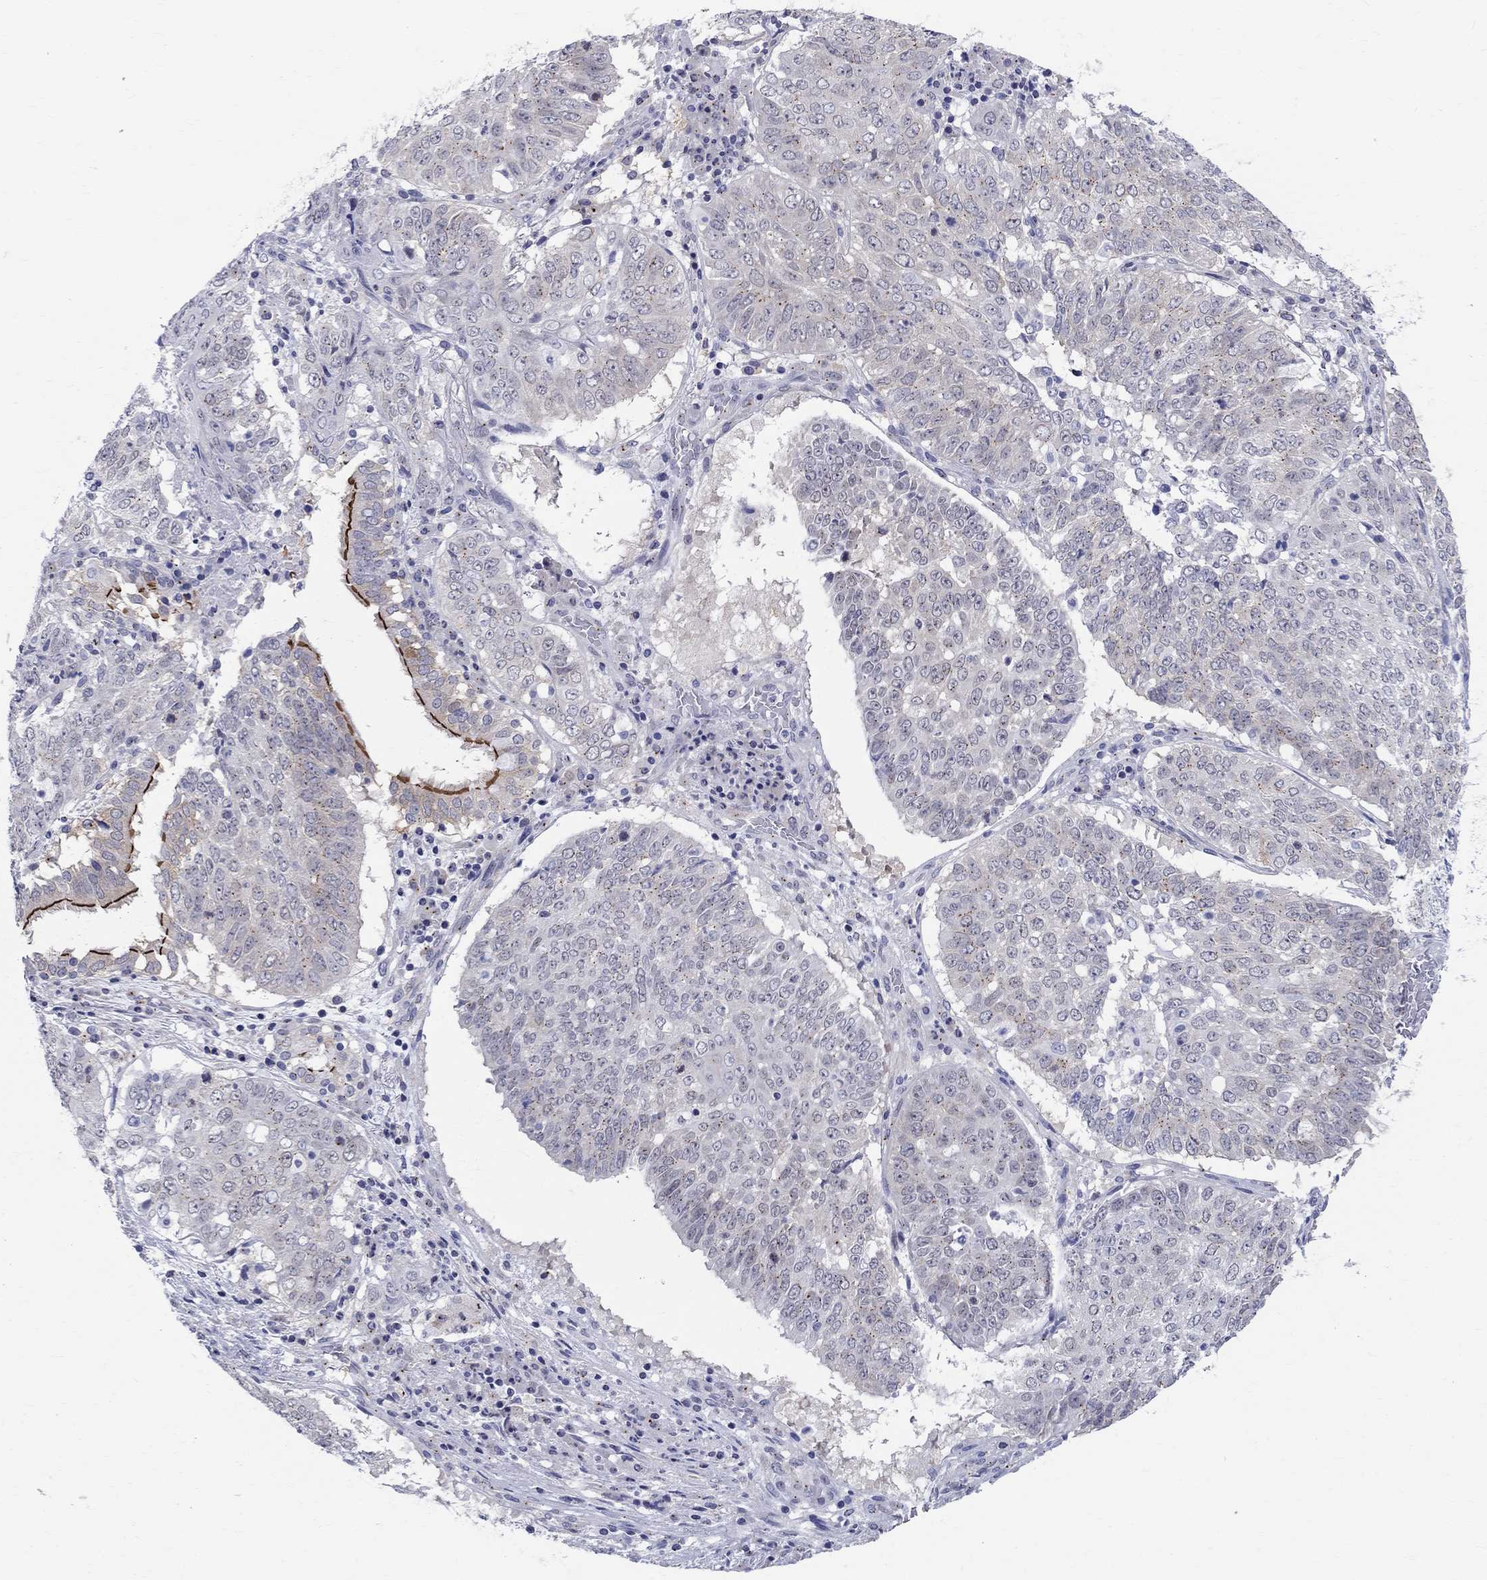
{"staining": {"intensity": "negative", "quantity": "none", "location": "none"}, "tissue": "lung cancer", "cell_type": "Tumor cells", "image_type": "cancer", "snomed": [{"axis": "morphology", "description": "Squamous cell carcinoma, NOS"}, {"axis": "topography", "description": "Lung"}], "caption": "A histopathology image of lung cancer stained for a protein reveals no brown staining in tumor cells.", "gene": "CEP43", "patient": {"sex": "male", "age": 64}}